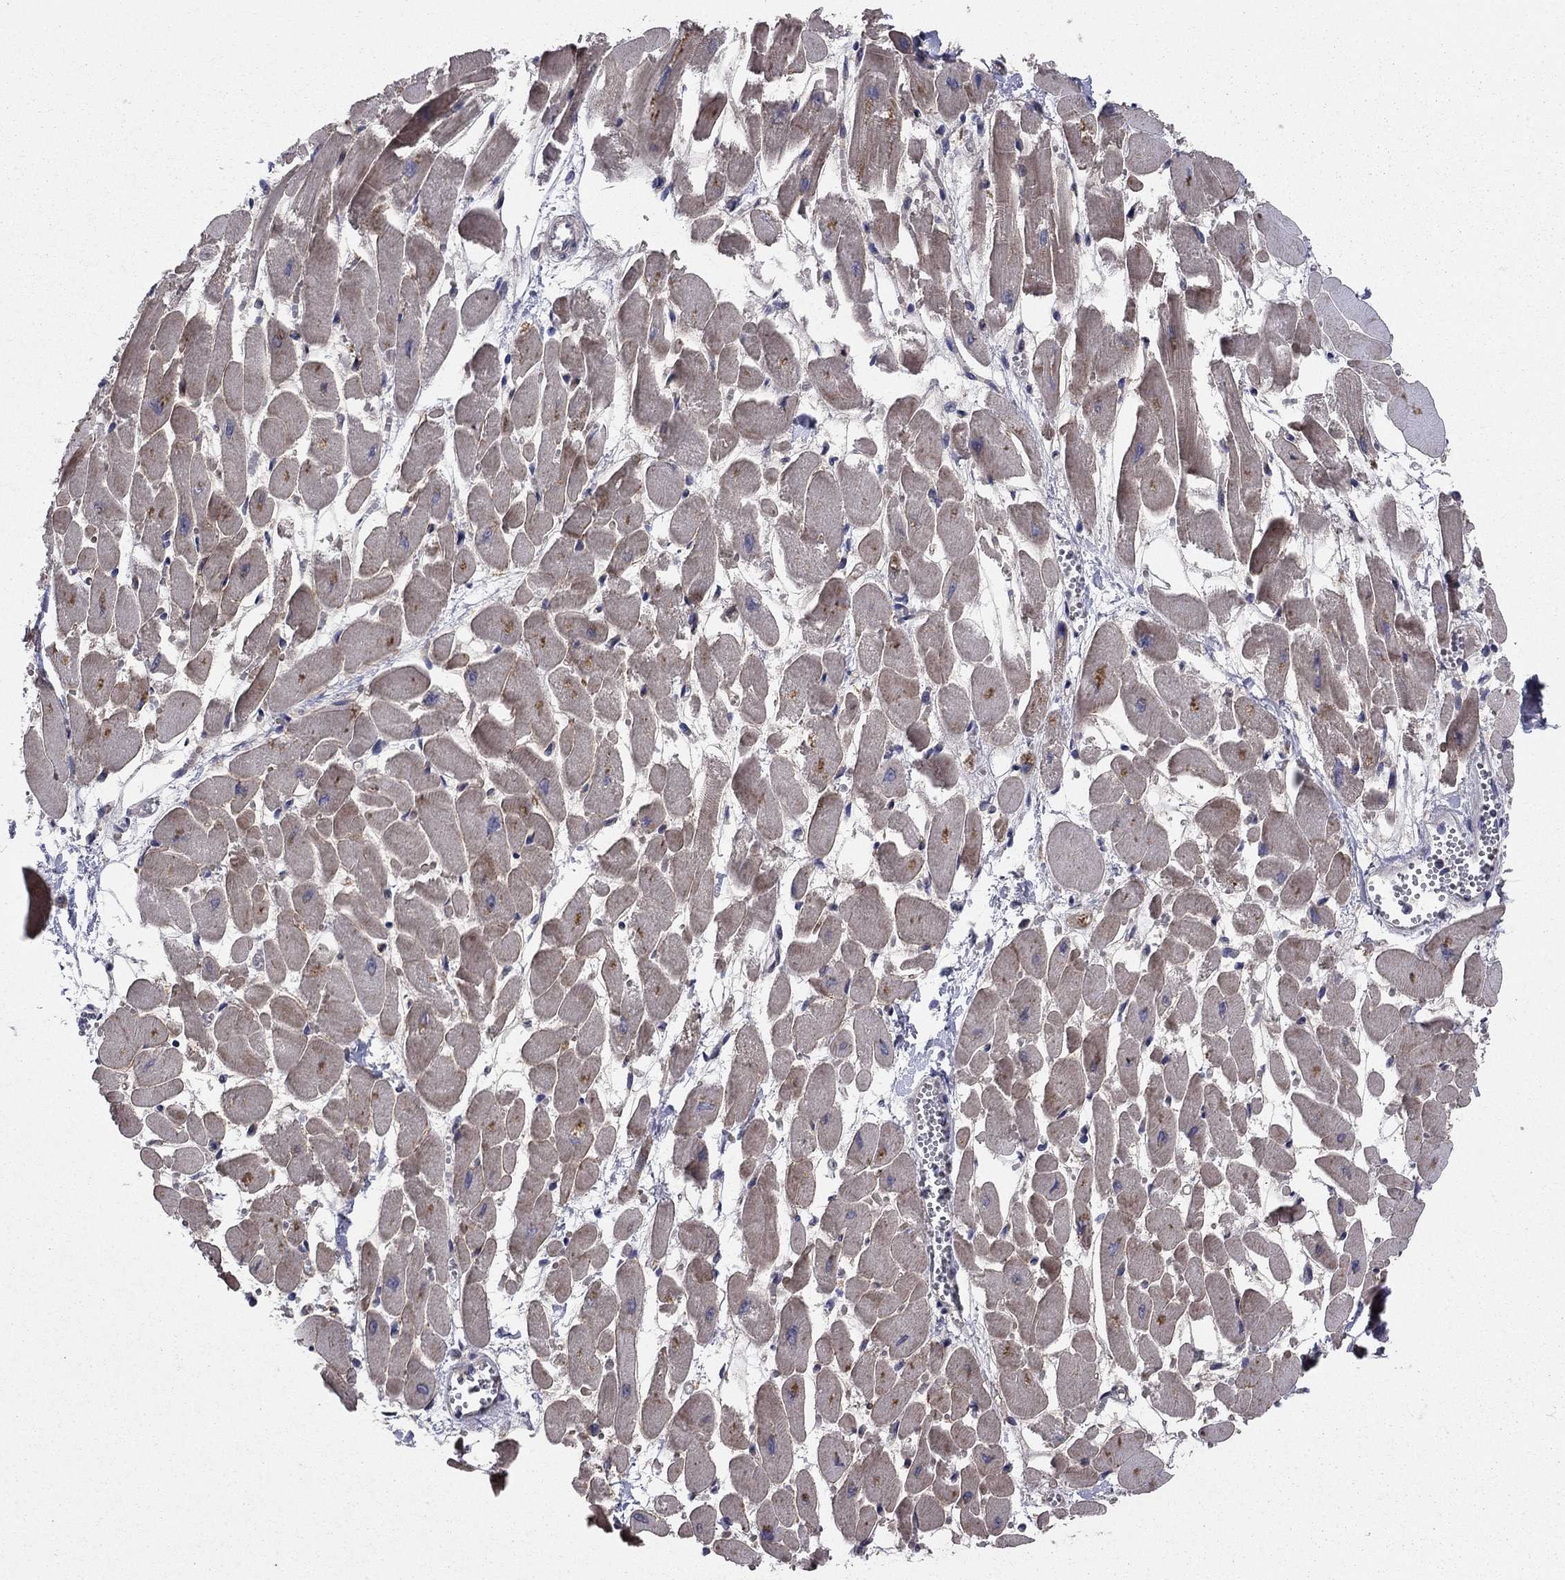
{"staining": {"intensity": "weak", "quantity": "25%-75%", "location": "cytoplasmic/membranous"}, "tissue": "heart muscle", "cell_type": "Cardiomyocytes", "image_type": "normal", "snomed": [{"axis": "morphology", "description": "Normal tissue, NOS"}, {"axis": "topography", "description": "Heart"}], "caption": "Immunohistochemical staining of unremarkable human heart muscle exhibits weak cytoplasmic/membranous protein staining in about 25%-75% of cardiomyocytes. The protein of interest is stained brown, and the nuclei are stained in blue (DAB IHC with brightfield microscopy, high magnification).", "gene": "BABAM2", "patient": {"sex": "female", "age": 52}}